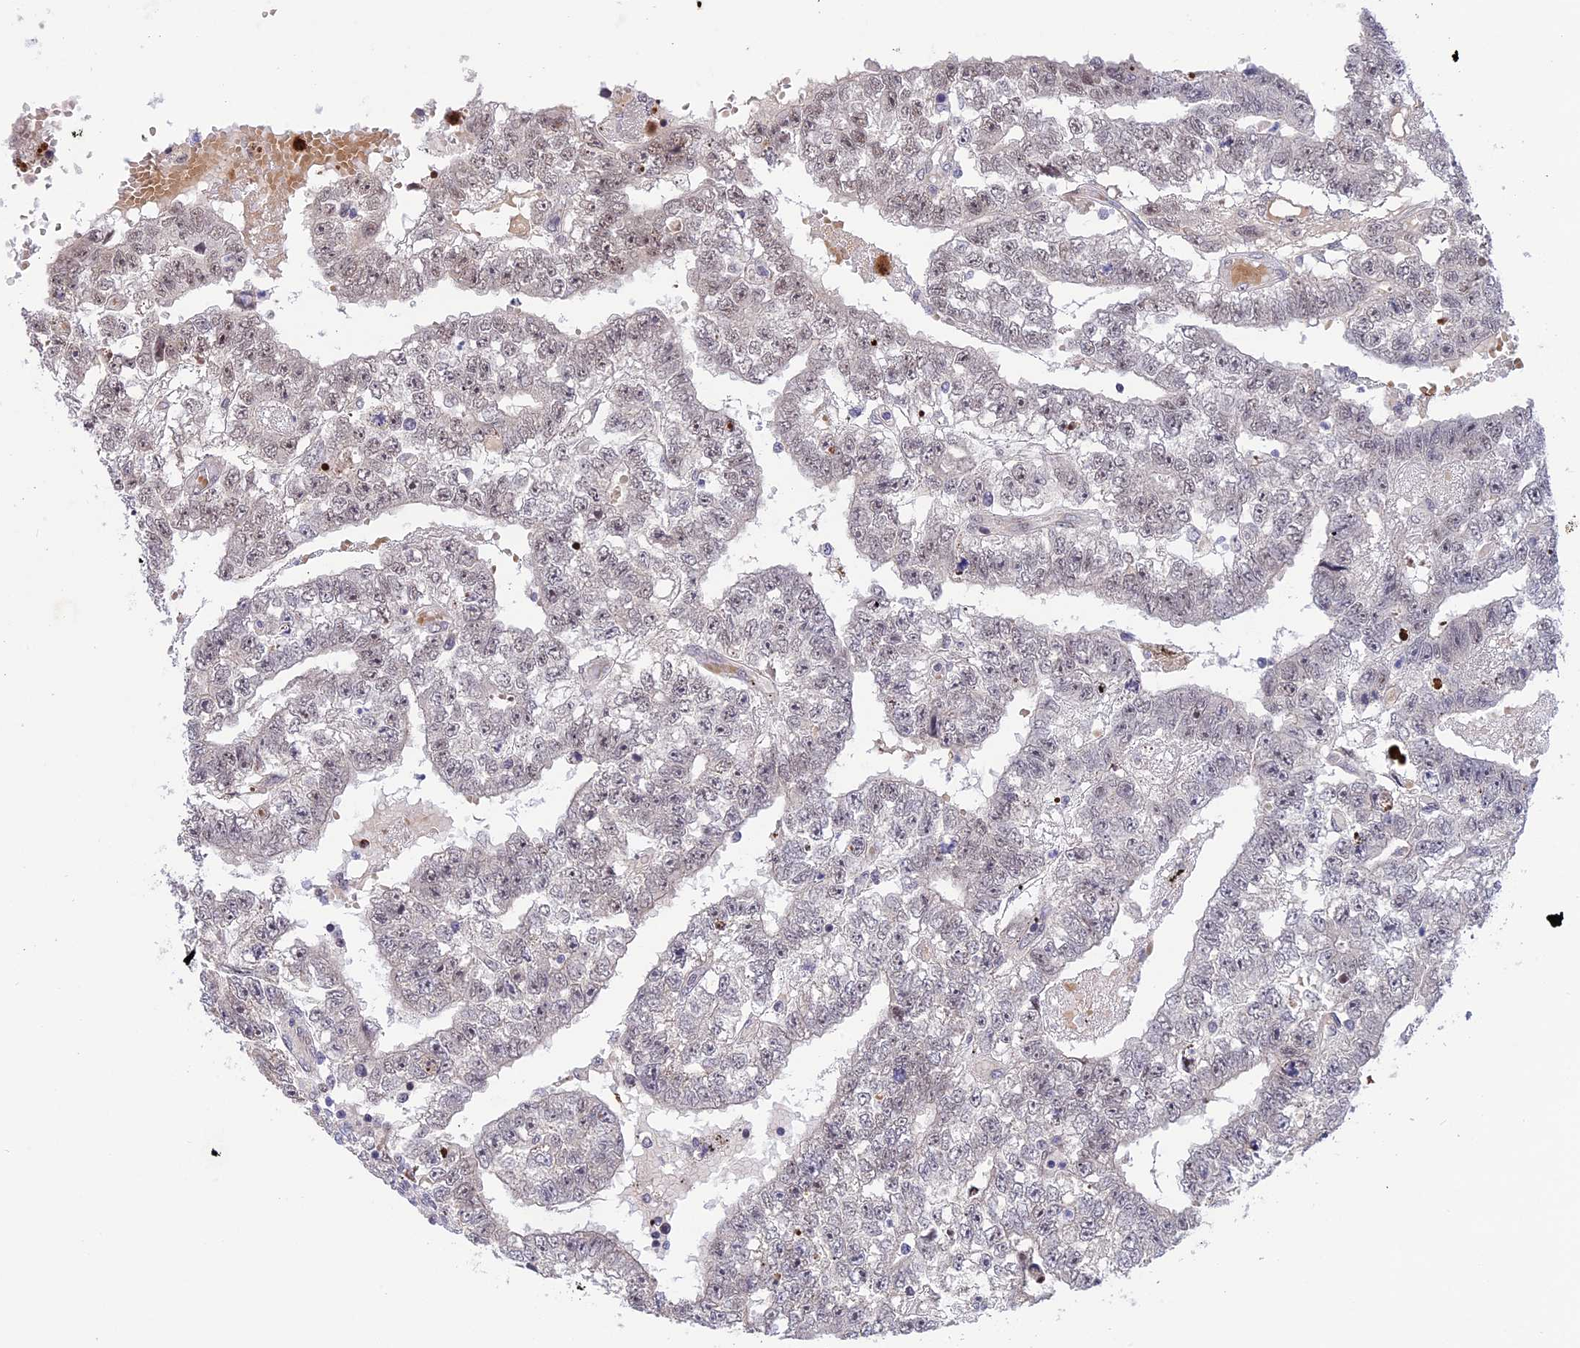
{"staining": {"intensity": "moderate", "quantity": "25%-75%", "location": "nuclear"}, "tissue": "testis cancer", "cell_type": "Tumor cells", "image_type": "cancer", "snomed": [{"axis": "morphology", "description": "Carcinoma, Embryonal, NOS"}, {"axis": "topography", "description": "Testis"}], "caption": "Moderate nuclear positivity for a protein is appreciated in approximately 25%-75% of tumor cells of testis embryonal carcinoma using IHC.", "gene": "POLR2C", "patient": {"sex": "male", "age": 25}}